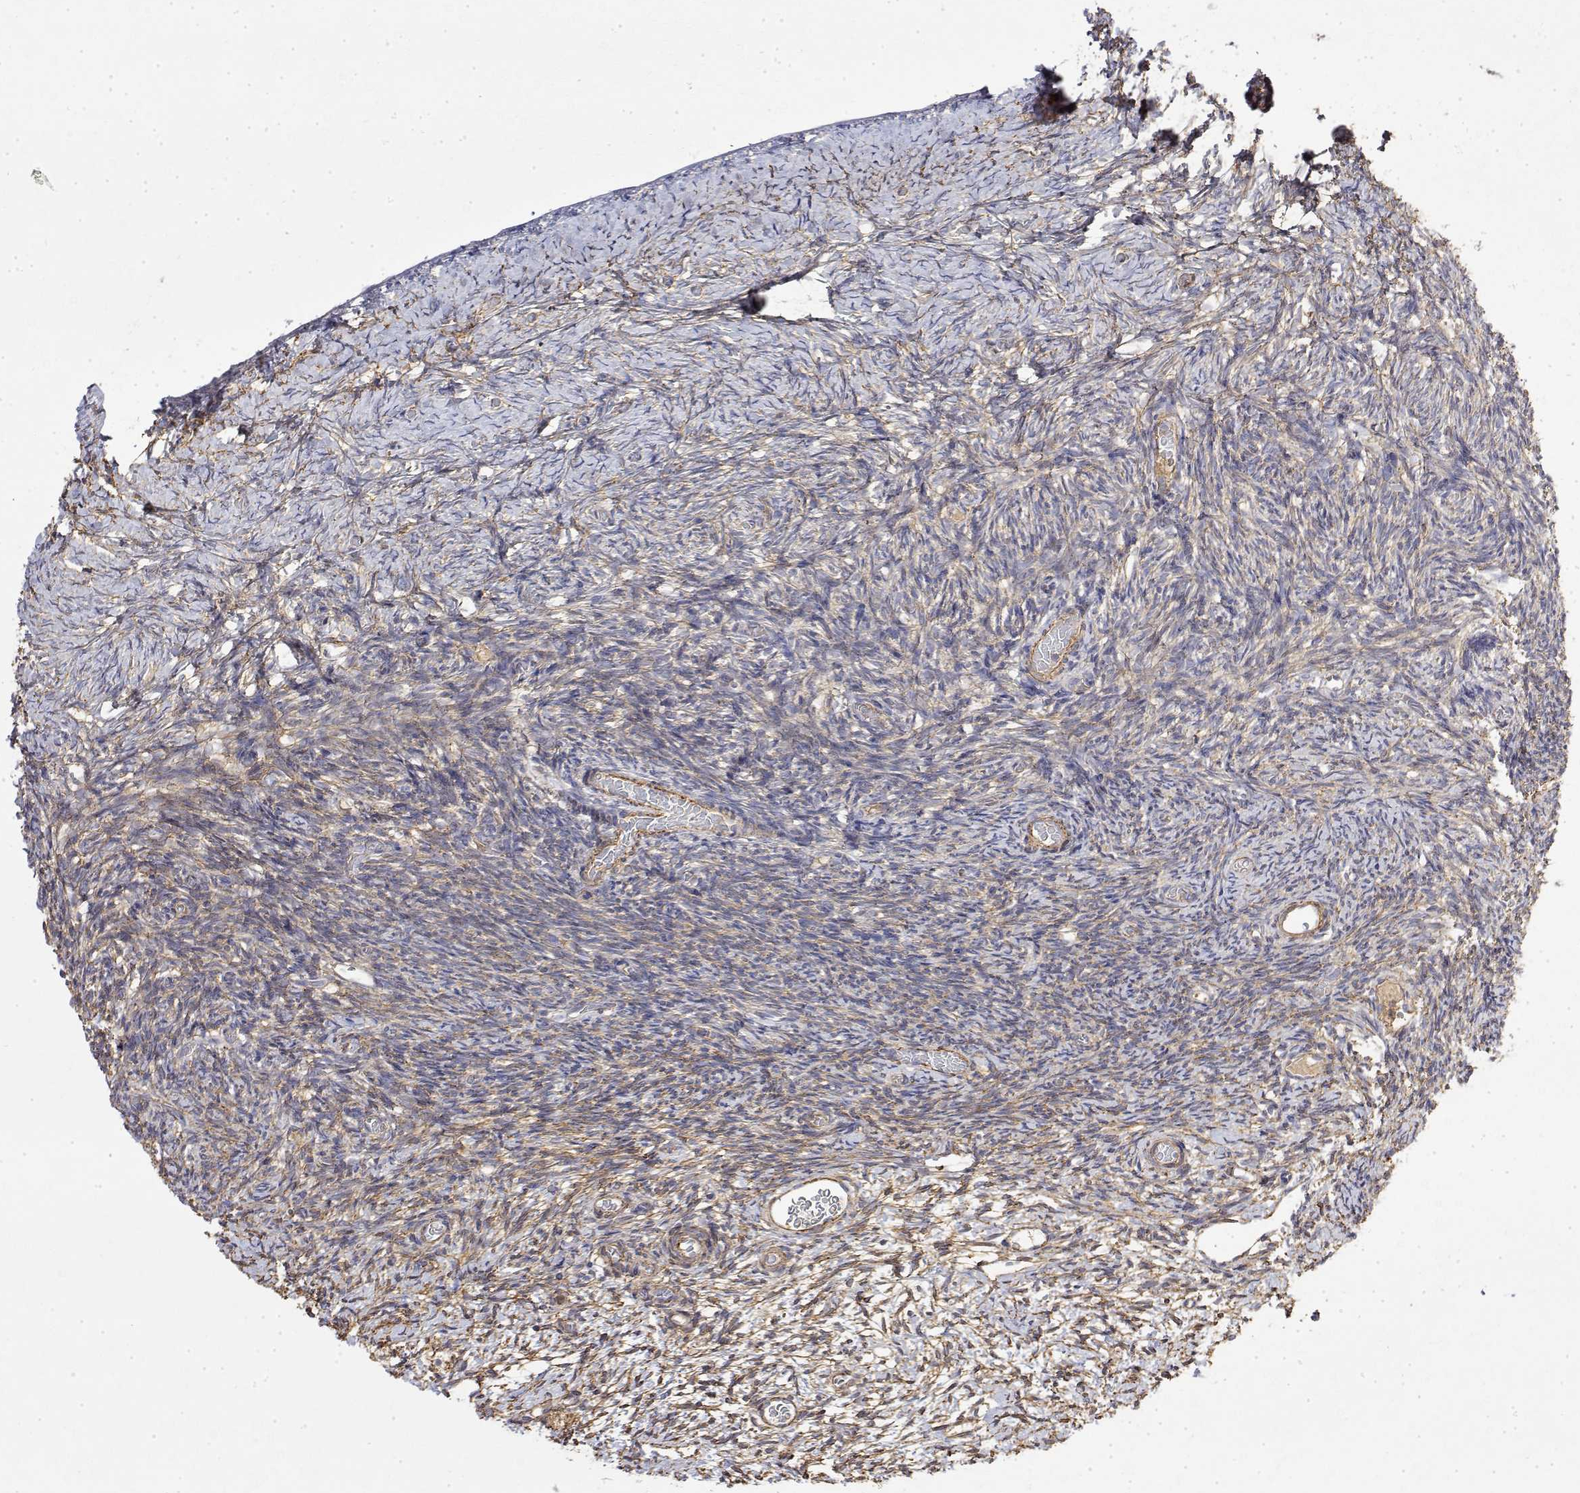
{"staining": {"intensity": "negative", "quantity": "none", "location": "none"}, "tissue": "ovary", "cell_type": "Follicle cells", "image_type": "normal", "snomed": [{"axis": "morphology", "description": "Normal tissue, NOS"}, {"axis": "topography", "description": "Ovary"}], "caption": "Photomicrograph shows no protein staining in follicle cells of normal ovary.", "gene": "SOWAHD", "patient": {"sex": "female", "age": 39}}